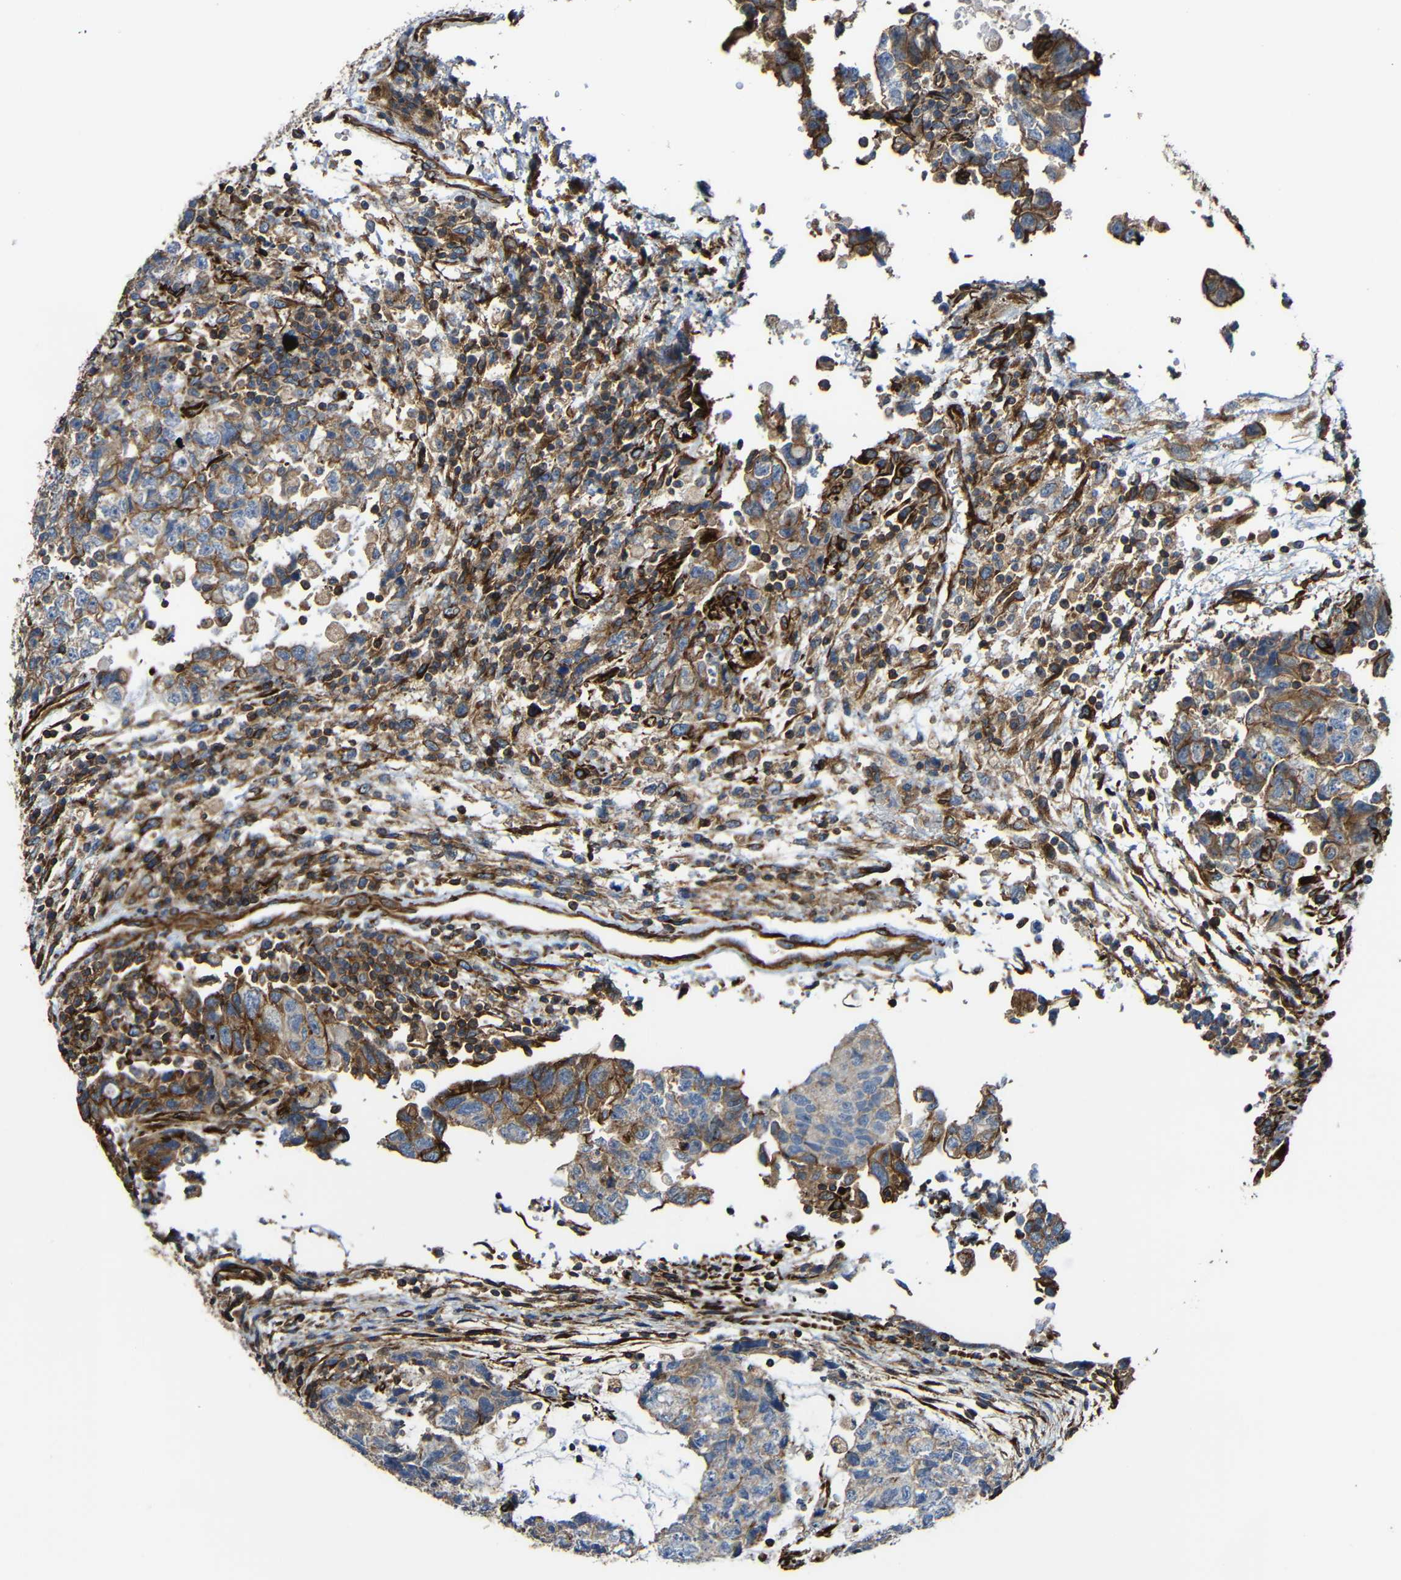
{"staining": {"intensity": "moderate", "quantity": ">75%", "location": "cytoplasmic/membranous"}, "tissue": "testis cancer", "cell_type": "Tumor cells", "image_type": "cancer", "snomed": [{"axis": "morphology", "description": "Carcinoma, Embryonal, NOS"}, {"axis": "topography", "description": "Testis"}], "caption": "Brown immunohistochemical staining in testis cancer exhibits moderate cytoplasmic/membranous staining in about >75% of tumor cells. (brown staining indicates protein expression, while blue staining denotes nuclei).", "gene": "IGSF10", "patient": {"sex": "male", "age": 36}}